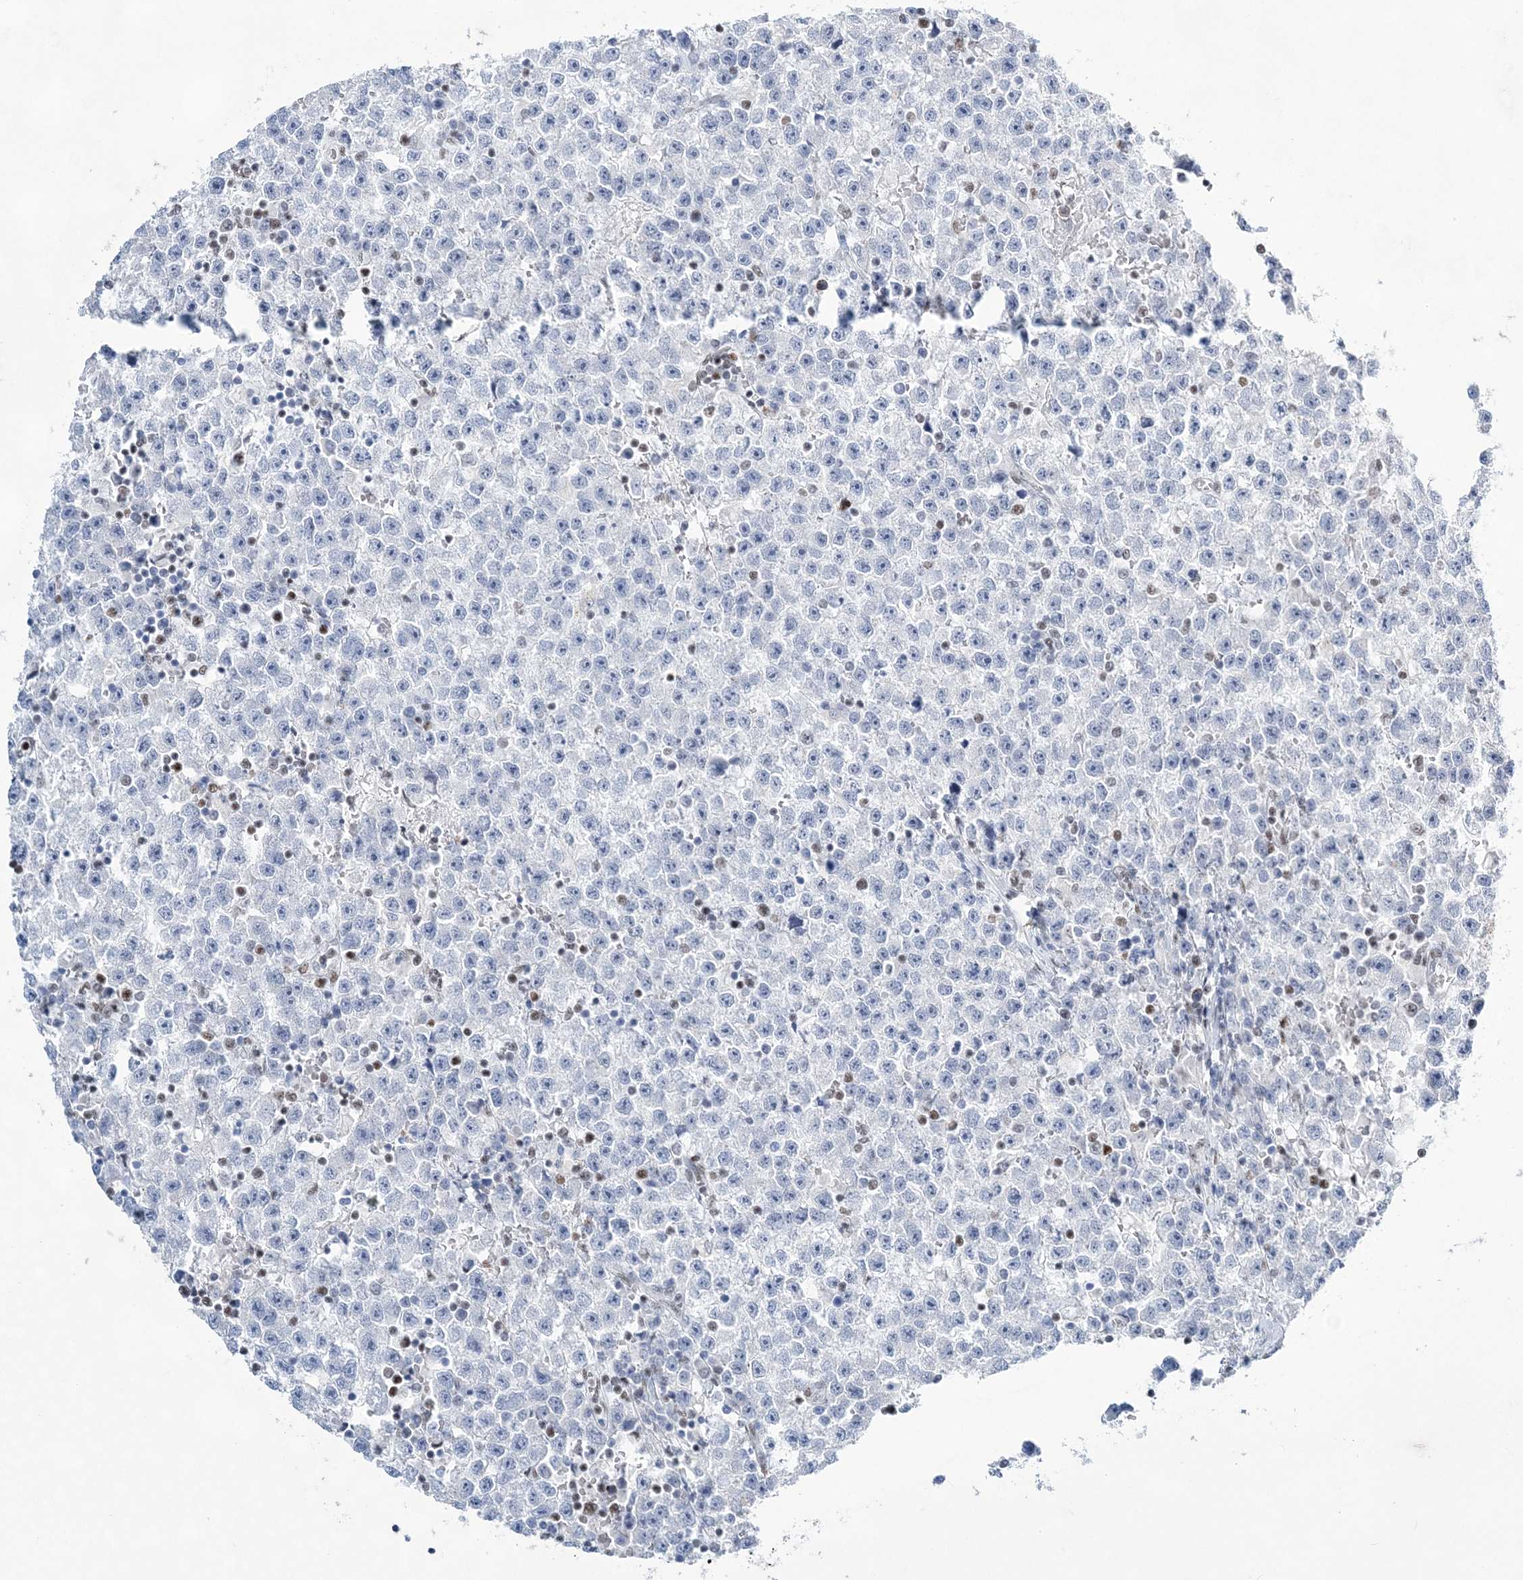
{"staining": {"intensity": "negative", "quantity": "none", "location": "none"}, "tissue": "testis cancer", "cell_type": "Tumor cells", "image_type": "cancer", "snomed": [{"axis": "morphology", "description": "Seminoma, NOS"}, {"axis": "topography", "description": "Testis"}], "caption": "DAB (3,3'-diaminobenzidine) immunohistochemical staining of human testis seminoma exhibits no significant positivity in tumor cells.", "gene": "ZBTB7A", "patient": {"sex": "male", "age": 22}}